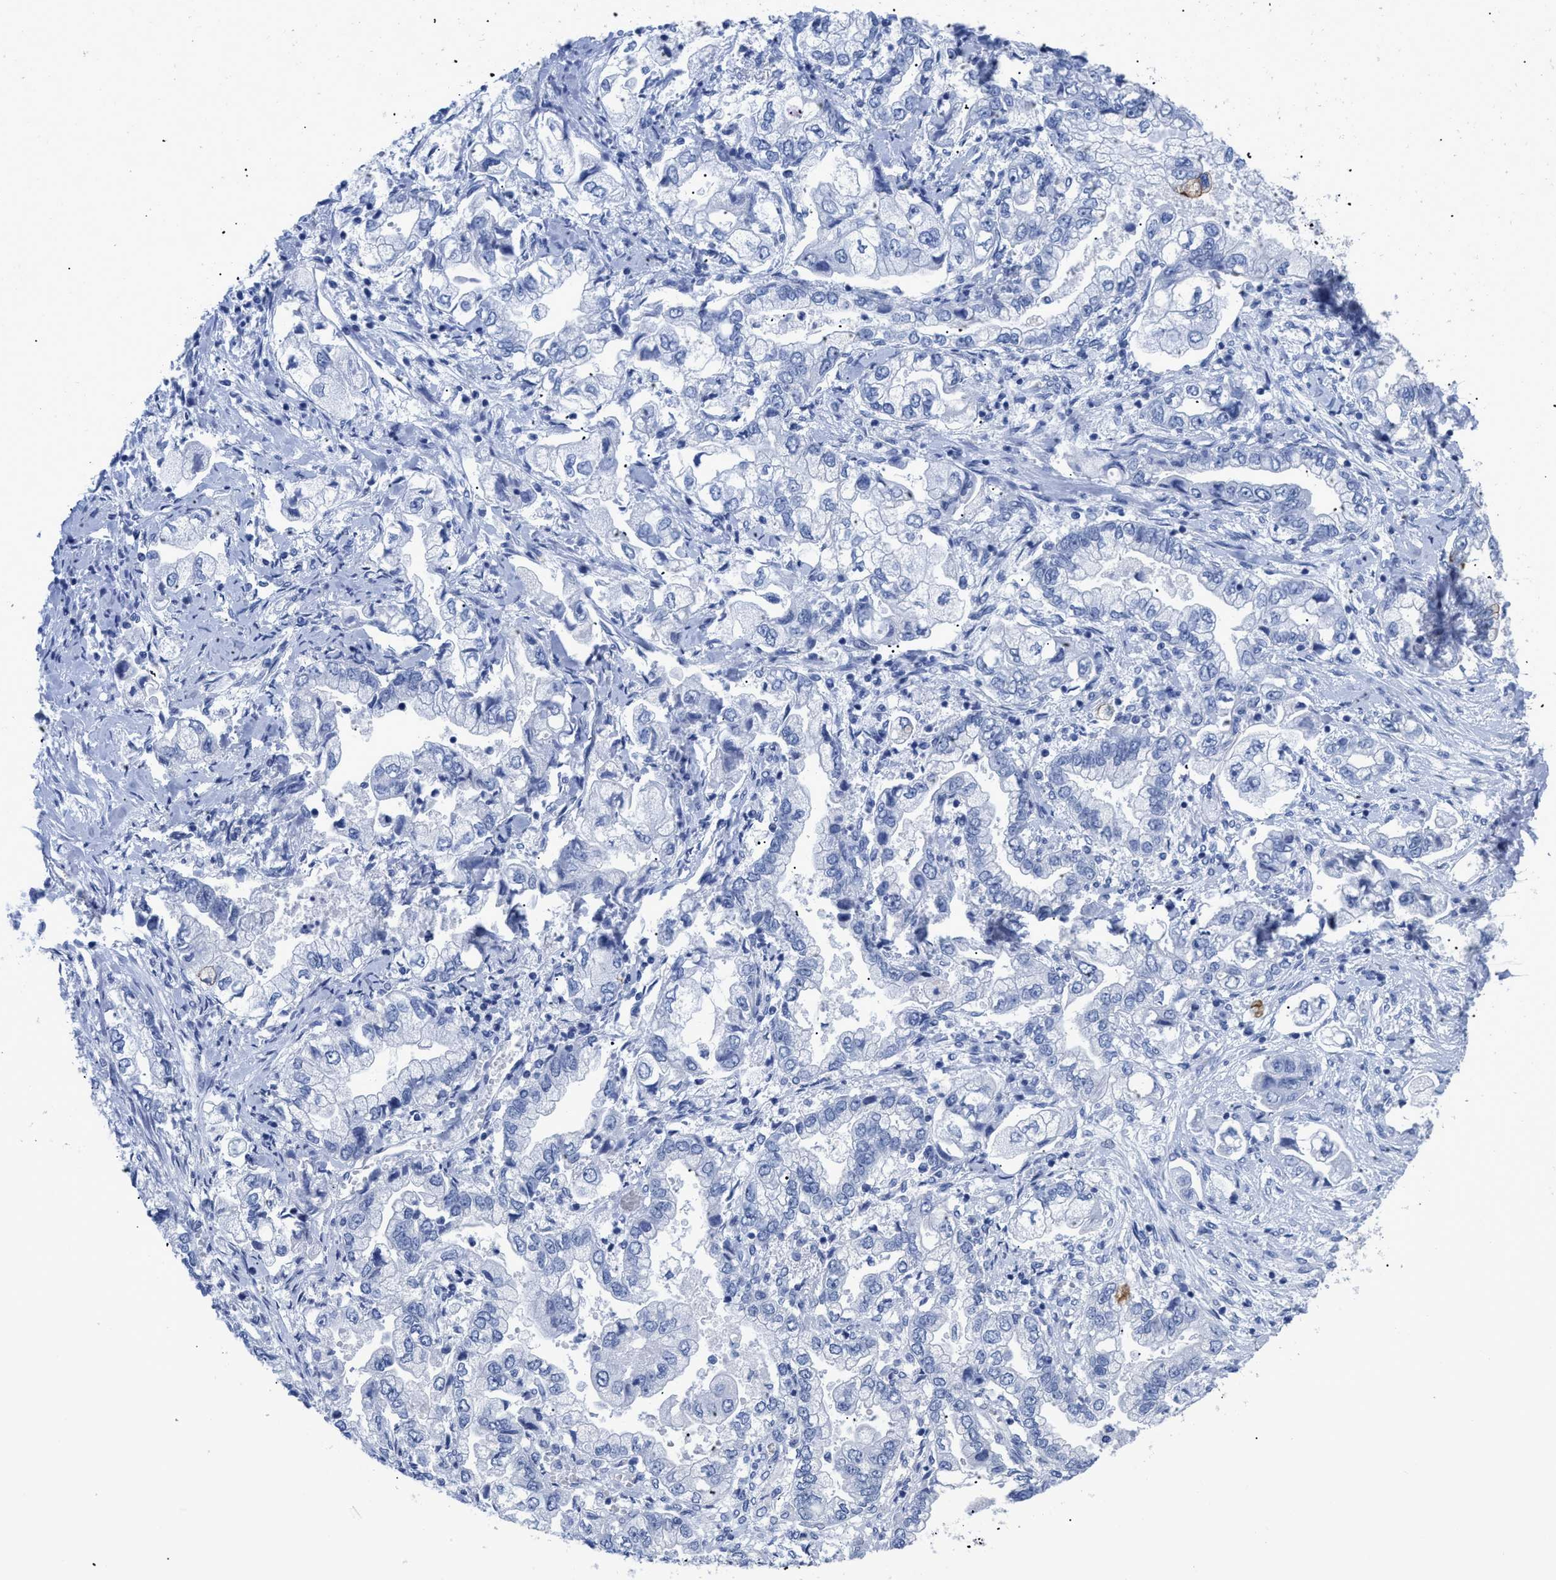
{"staining": {"intensity": "strong", "quantity": "<25%", "location": "cytoplasmic/membranous"}, "tissue": "stomach cancer", "cell_type": "Tumor cells", "image_type": "cancer", "snomed": [{"axis": "morphology", "description": "Normal tissue, NOS"}, {"axis": "morphology", "description": "Adenocarcinoma, NOS"}, {"axis": "topography", "description": "Stomach"}], "caption": "DAB (3,3'-diaminobenzidine) immunohistochemical staining of human stomach cancer (adenocarcinoma) shows strong cytoplasmic/membranous protein staining in about <25% of tumor cells.", "gene": "DUSP26", "patient": {"sex": "male", "age": 62}}